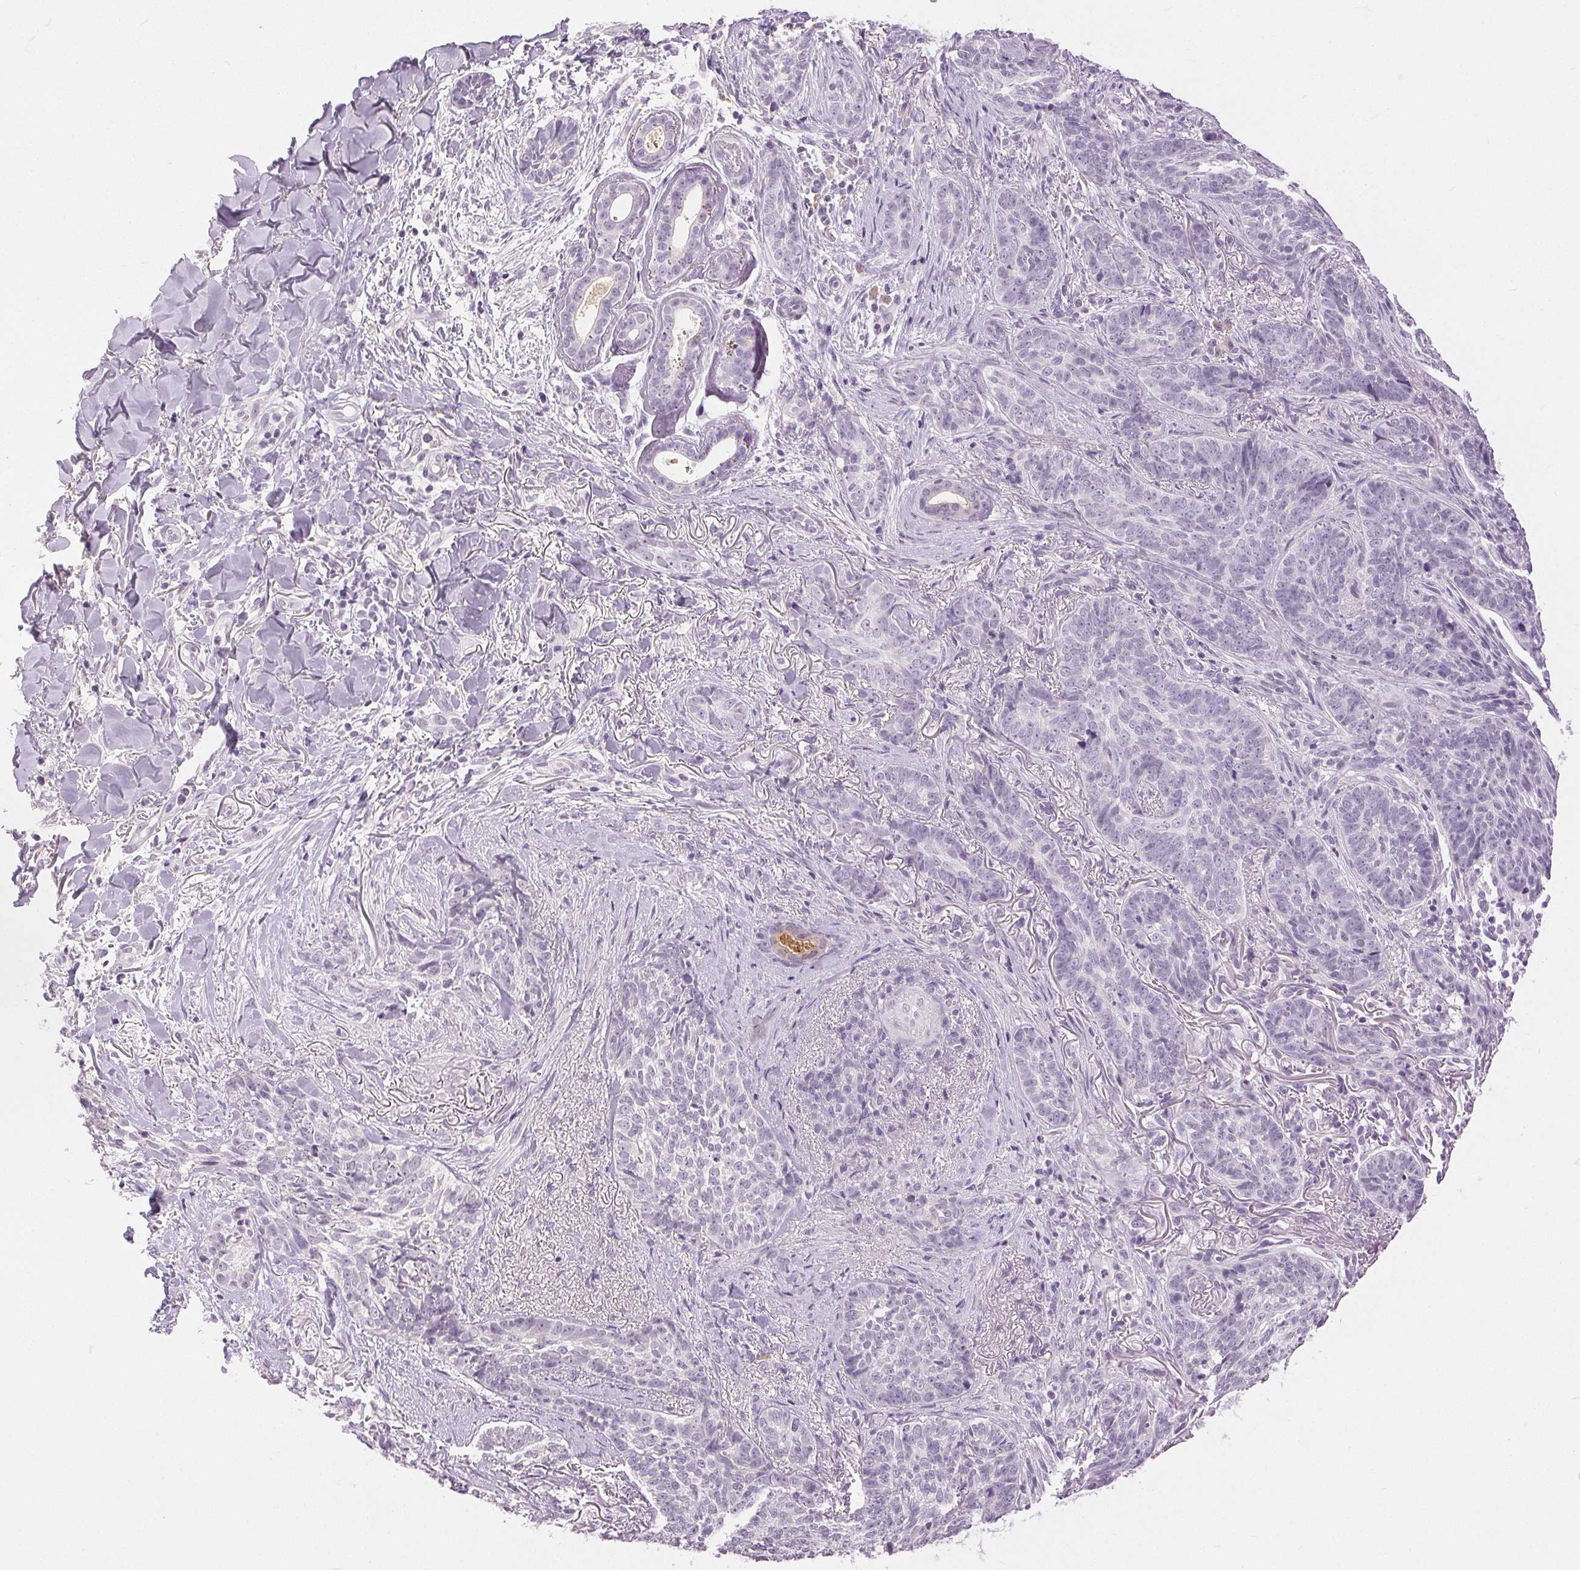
{"staining": {"intensity": "negative", "quantity": "none", "location": "none"}, "tissue": "skin cancer", "cell_type": "Tumor cells", "image_type": "cancer", "snomed": [{"axis": "morphology", "description": "Basal cell carcinoma"}, {"axis": "topography", "description": "Skin"}, {"axis": "topography", "description": "Skin of face"}], "caption": "DAB (3,3'-diaminobenzidine) immunohistochemical staining of human skin cancer exhibits no significant staining in tumor cells.", "gene": "DSG3", "patient": {"sex": "male", "age": 88}}